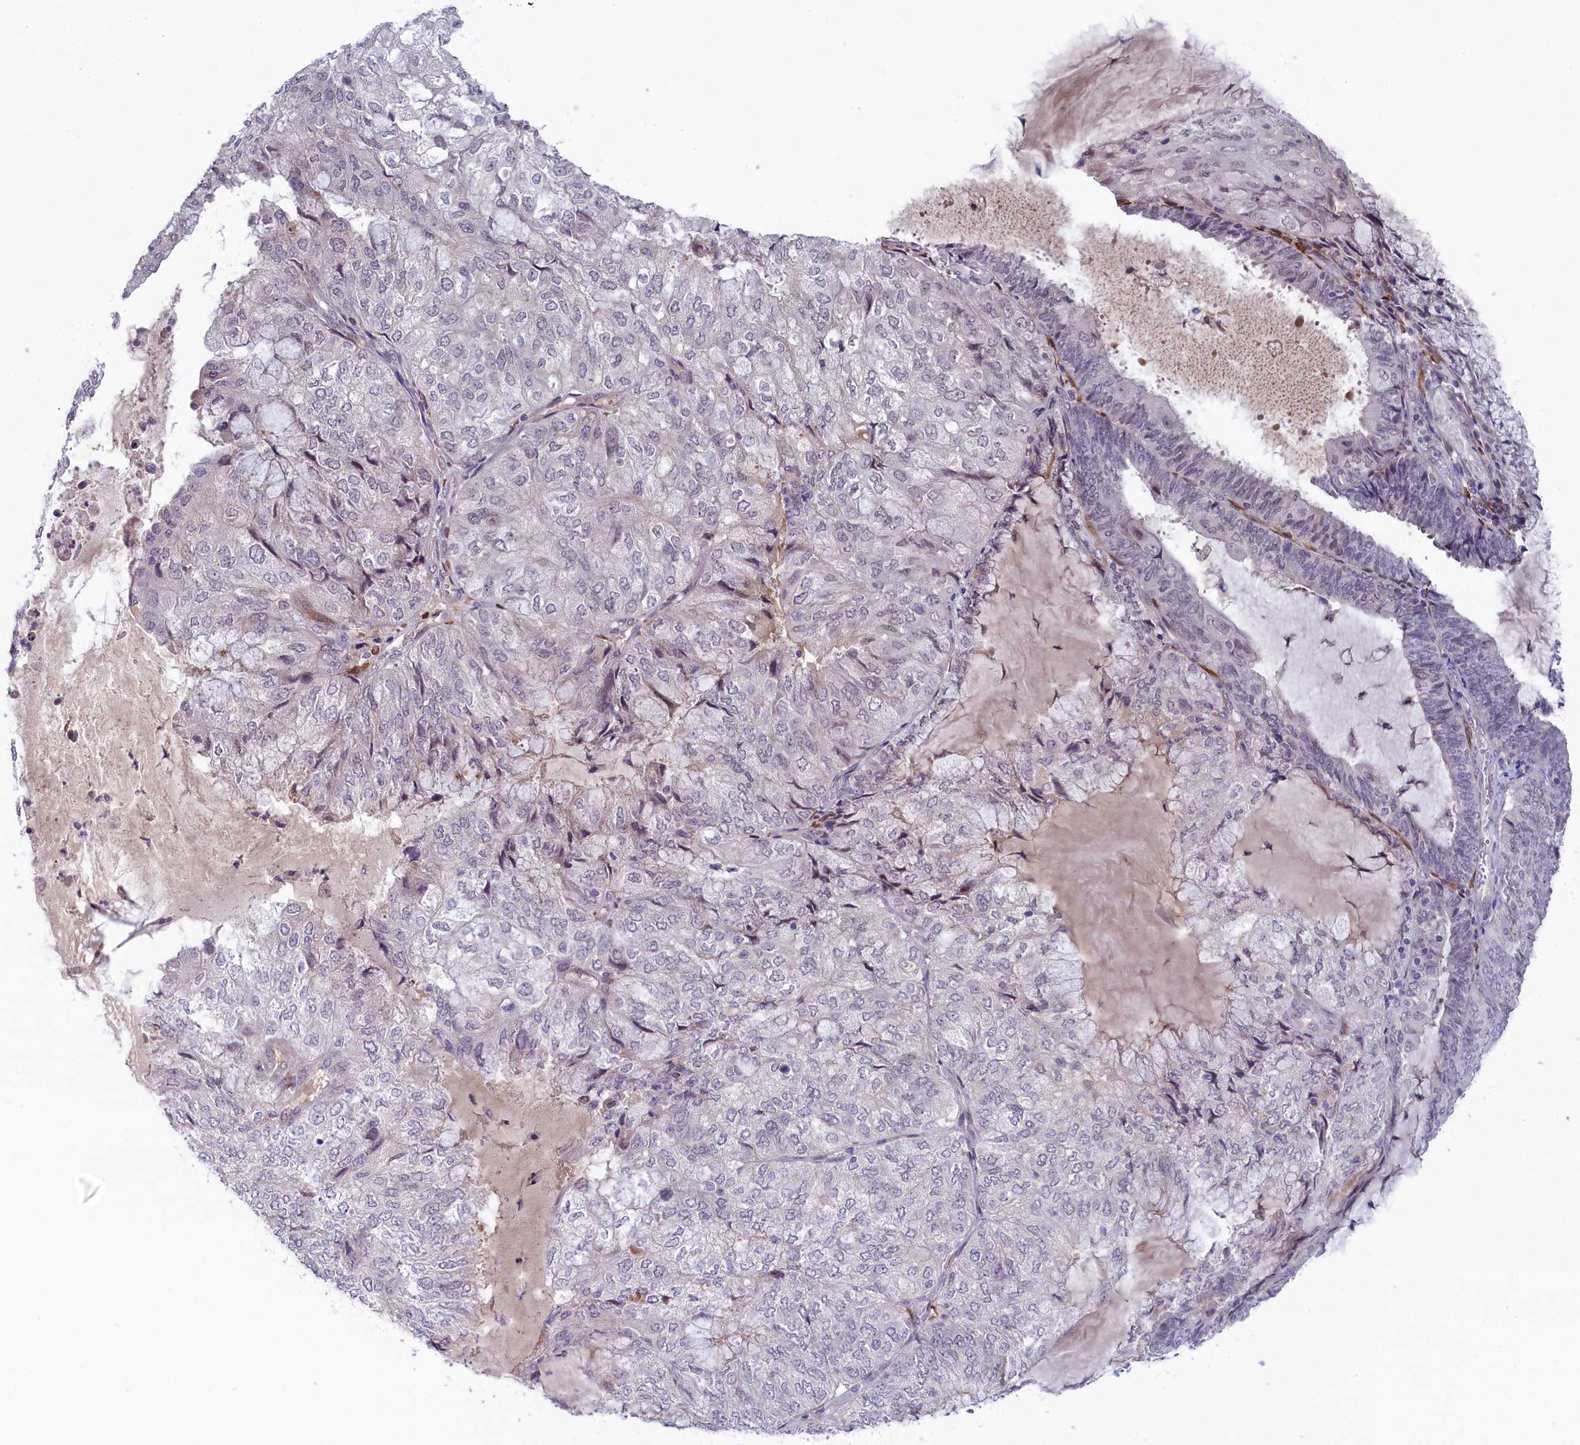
{"staining": {"intensity": "weak", "quantity": "25%-75%", "location": "nuclear"}, "tissue": "endometrial cancer", "cell_type": "Tumor cells", "image_type": "cancer", "snomed": [{"axis": "morphology", "description": "Adenocarcinoma, NOS"}, {"axis": "topography", "description": "Endometrium"}], "caption": "High-magnification brightfield microscopy of adenocarcinoma (endometrial) stained with DAB (brown) and counterstained with hematoxylin (blue). tumor cells exhibit weak nuclear staining is seen in about25%-75% of cells. Nuclei are stained in blue.", "gene": "CRAMP1", "patient": {"sex": "female", "age": 81}}